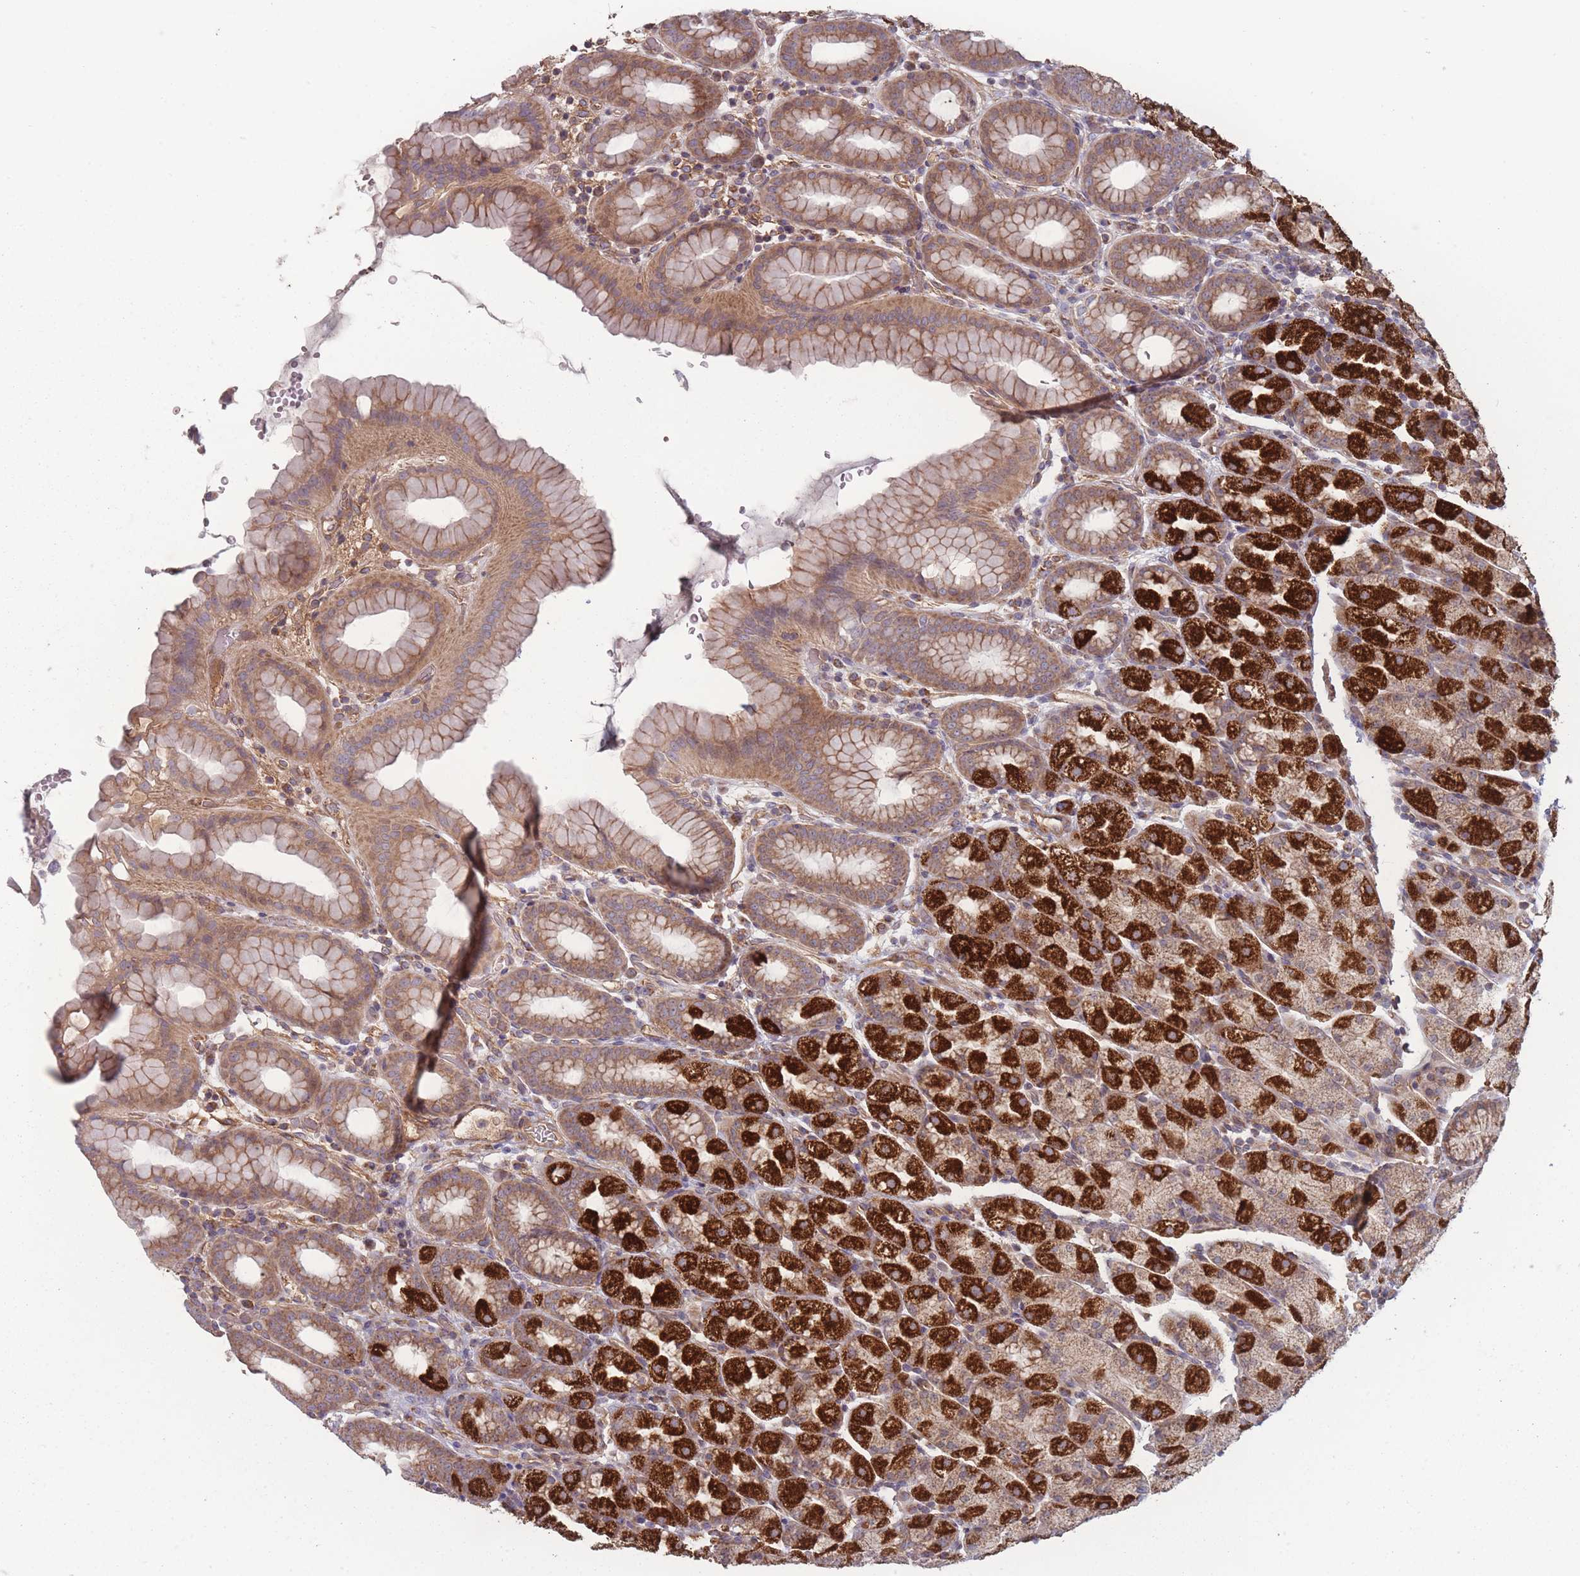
{"staining": {"intensity": "strong", "quantity": ">75%", "location": "cytoplasmic/membranous"}, "tissue": "stomach", "cell_type": "Glandular cells", "image_type": "normal", "snomed": [{"axis": "morphology", "description": "Normal tissue, NOS"}, {"axis": "topography", "description": "Stomach, upper"}, {"axis": "topography", "description": "Stomach, lower"}, {"axis": "topography", "description": "Small intestine"}], "caption": "Immunohistochemical staining of normal stomach shows strong cytoplasmic/membranous protein expression in approximately >75% of glandular cells. (Stains: DAB in brown, nuclei in blue, Microscopy: brightfield microscopy at high magnification).", "gene": "ATP5MGL", "patient": {"sex": "male", "age": 68}}